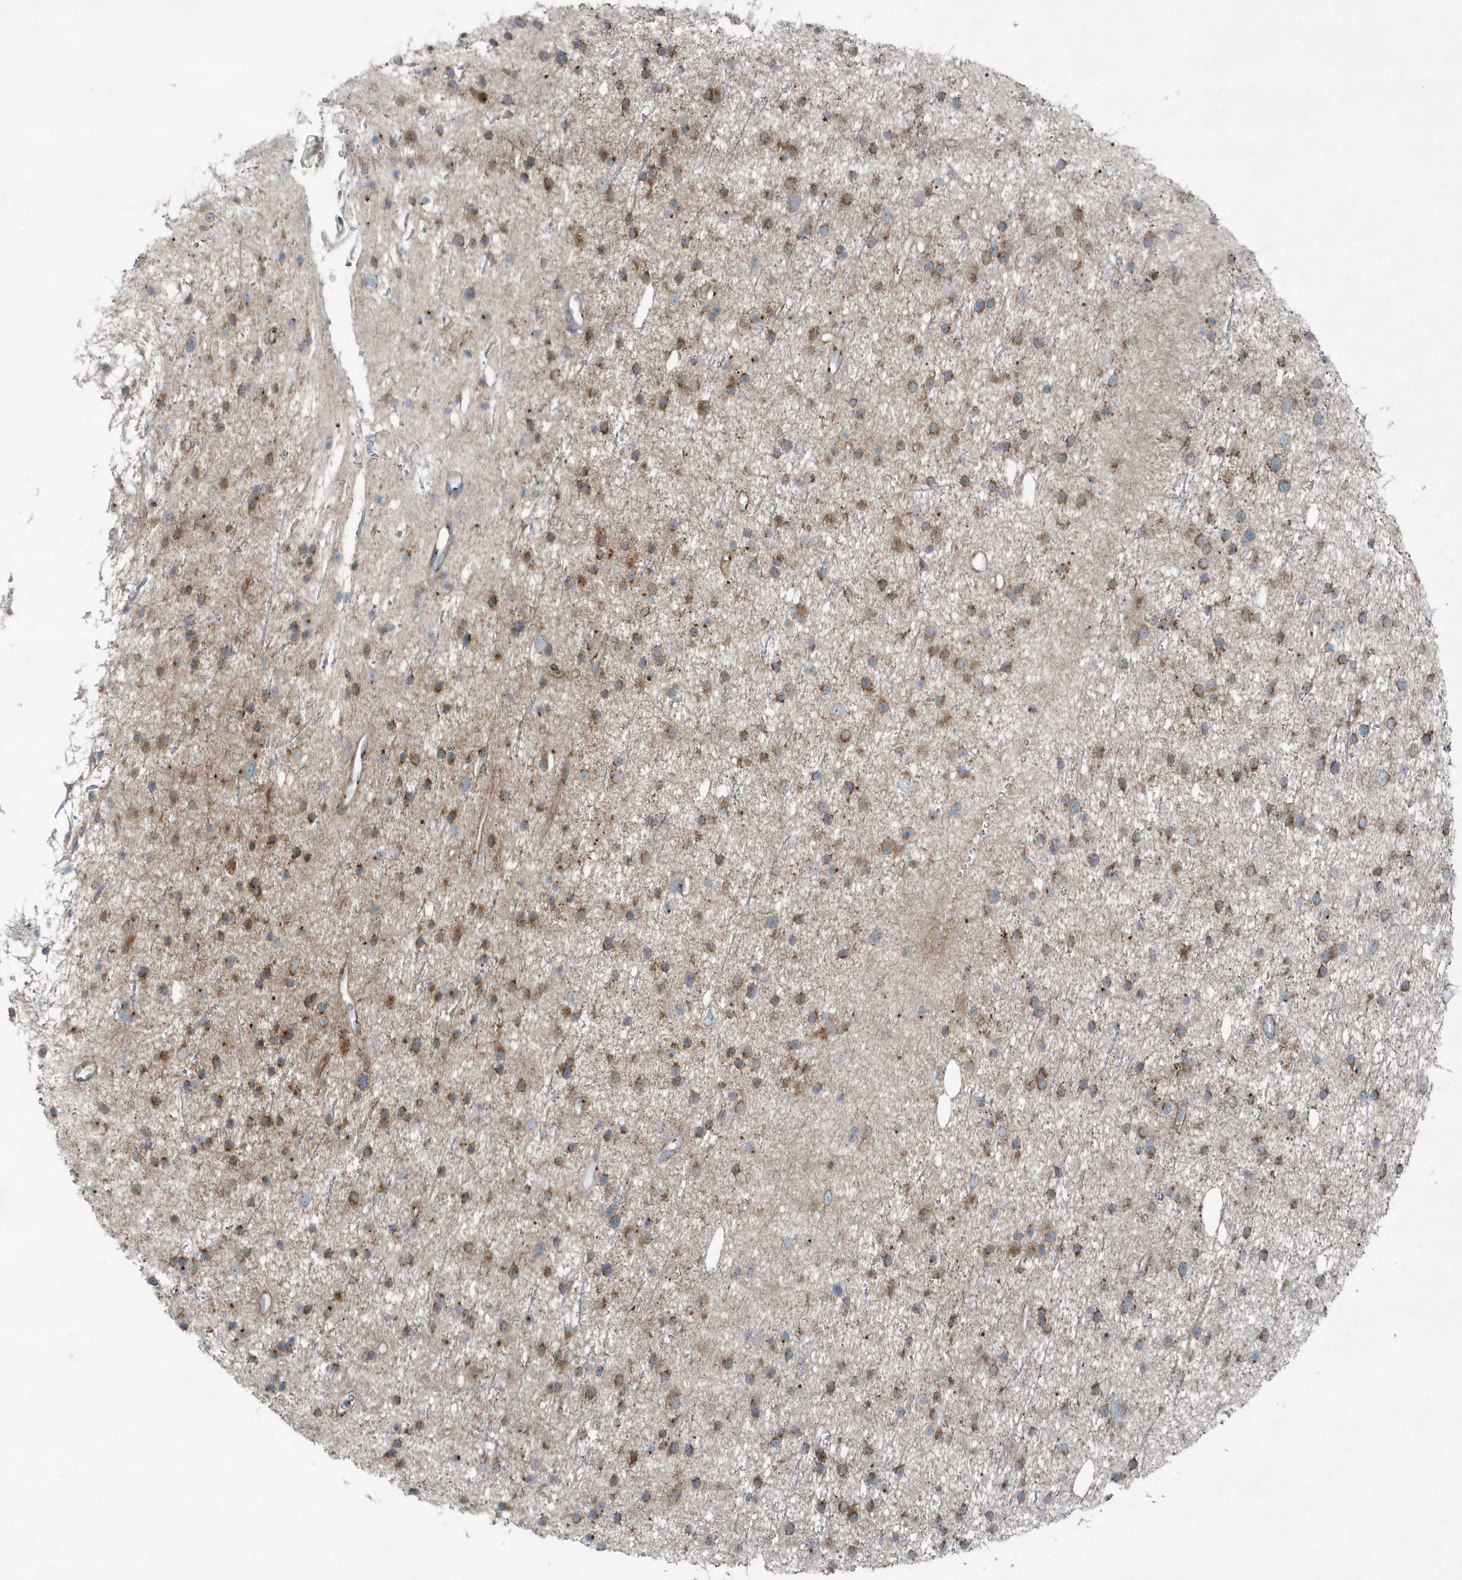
{"staining": {"intensity": "strong", "quantity": "25%-75%", "location": "cytoplasmic/membranous"}, "tissue": "glioma", "cell_type": "Tumor cells", "image_type": "cancer", "snomed": [{"axis": "morphology", "description": "Glioma, malignant, Low grade"}, {"axis": "topography", "description": "Cerebral cortex"}], "caption": "A high-resolution photomicrograph shows immunohistochemistry staining of malignant glioma (low-grade), which exhibits strong cytoplasmic/membranous expression in about 25%-75% of tumor cells.", "gene": "GCC2", "patient": {"sex": "female", "age": 39}}